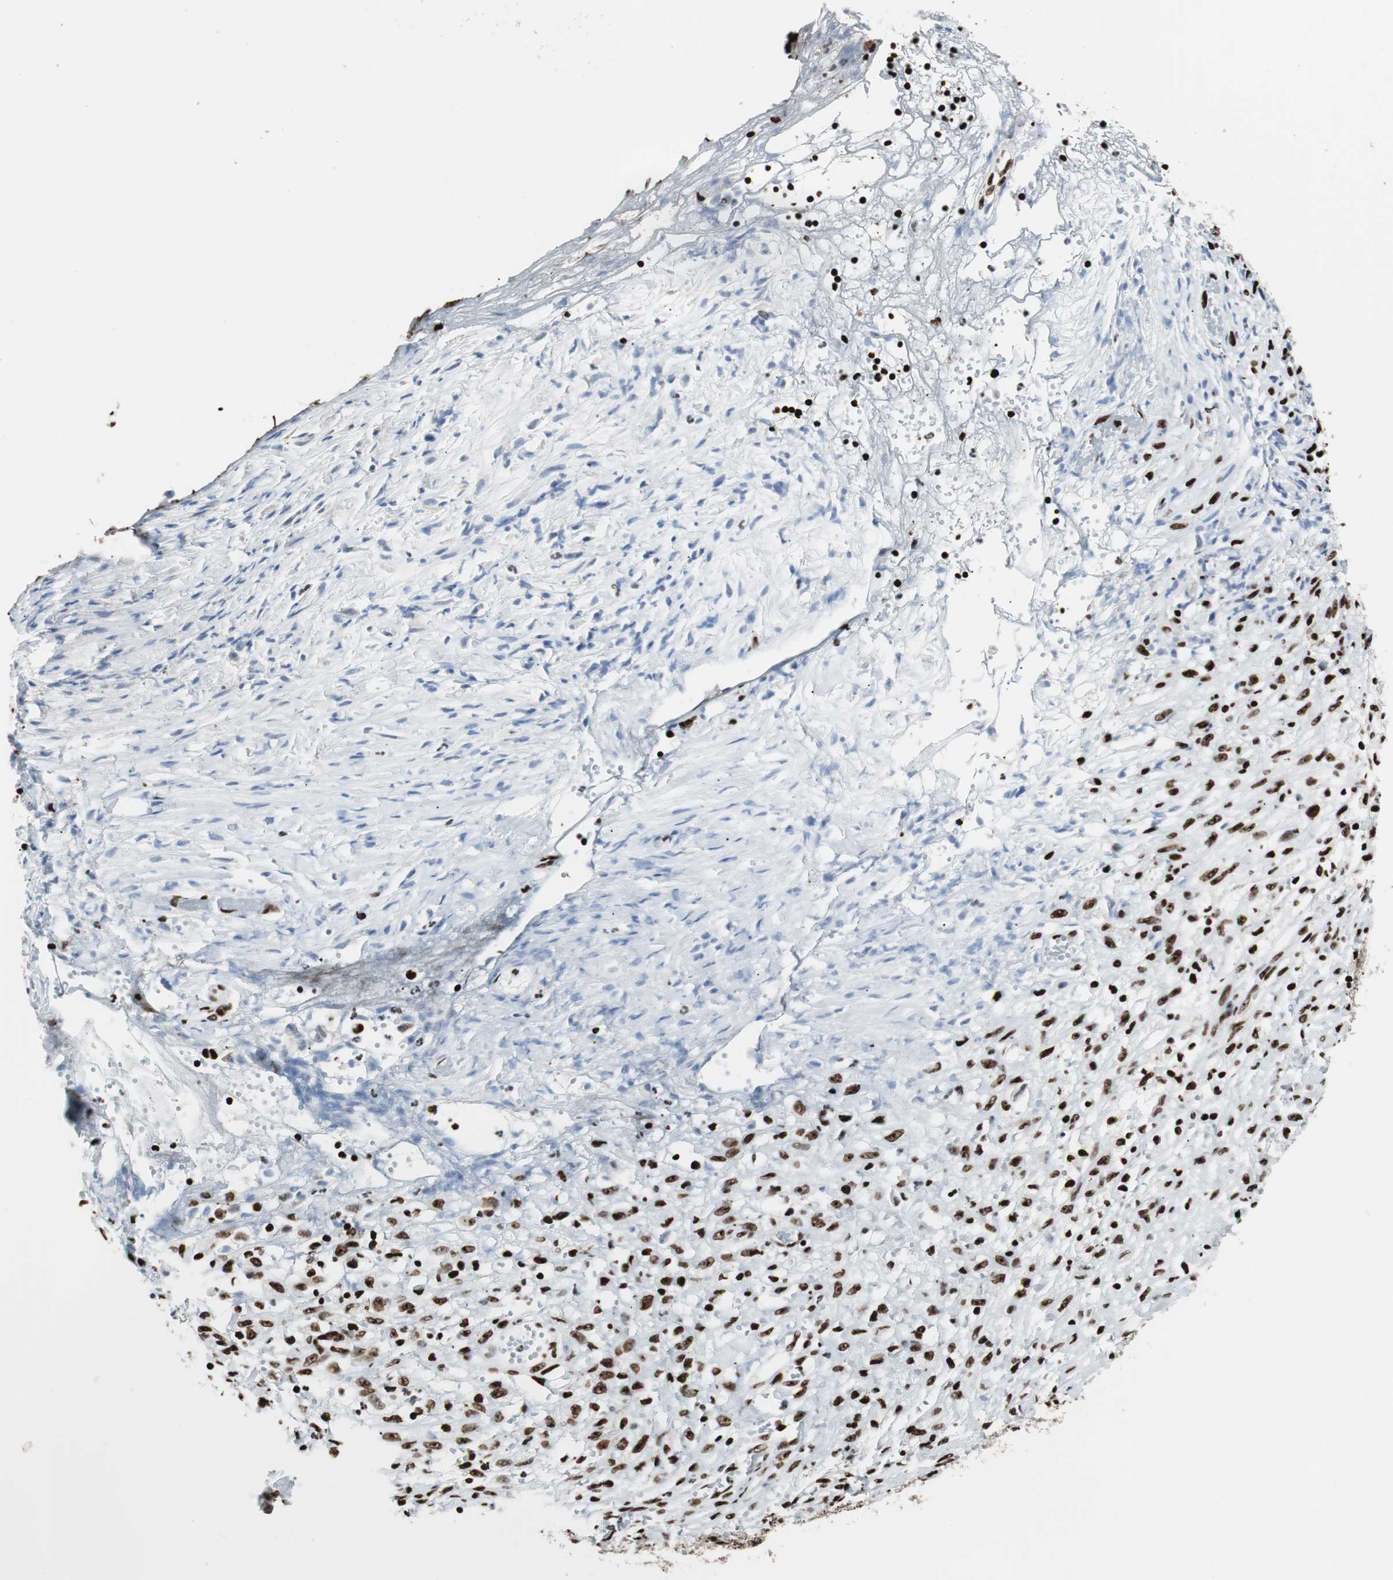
{"staining": {"intensity": "strong", "quantity": ">75%", "location": "nuclear"}, "tissue": "ovarian cancer", "cell_type": "Tumor cells", "image_type": "cancer", "snomed": [{"axis": "morphology", "description": "Carcinoma, endometroid"}, {"axis": "topography", "description": "Ovary"}], "caption": "High-magnification brightfield microscopy of ovarian cancer (endometroid carcinoma) stained with DAB (3,3'-diaminobenzidine) (brown) and counterstained with hematoxylin (blue). tumor cells exhibit strong nuclear positivity is seen in about>75% of cells. (DAB = brown stain, brightfield microscopy at high magnification).", "gene": "NCL", "patient": {"sex": "female", "age": 42}}